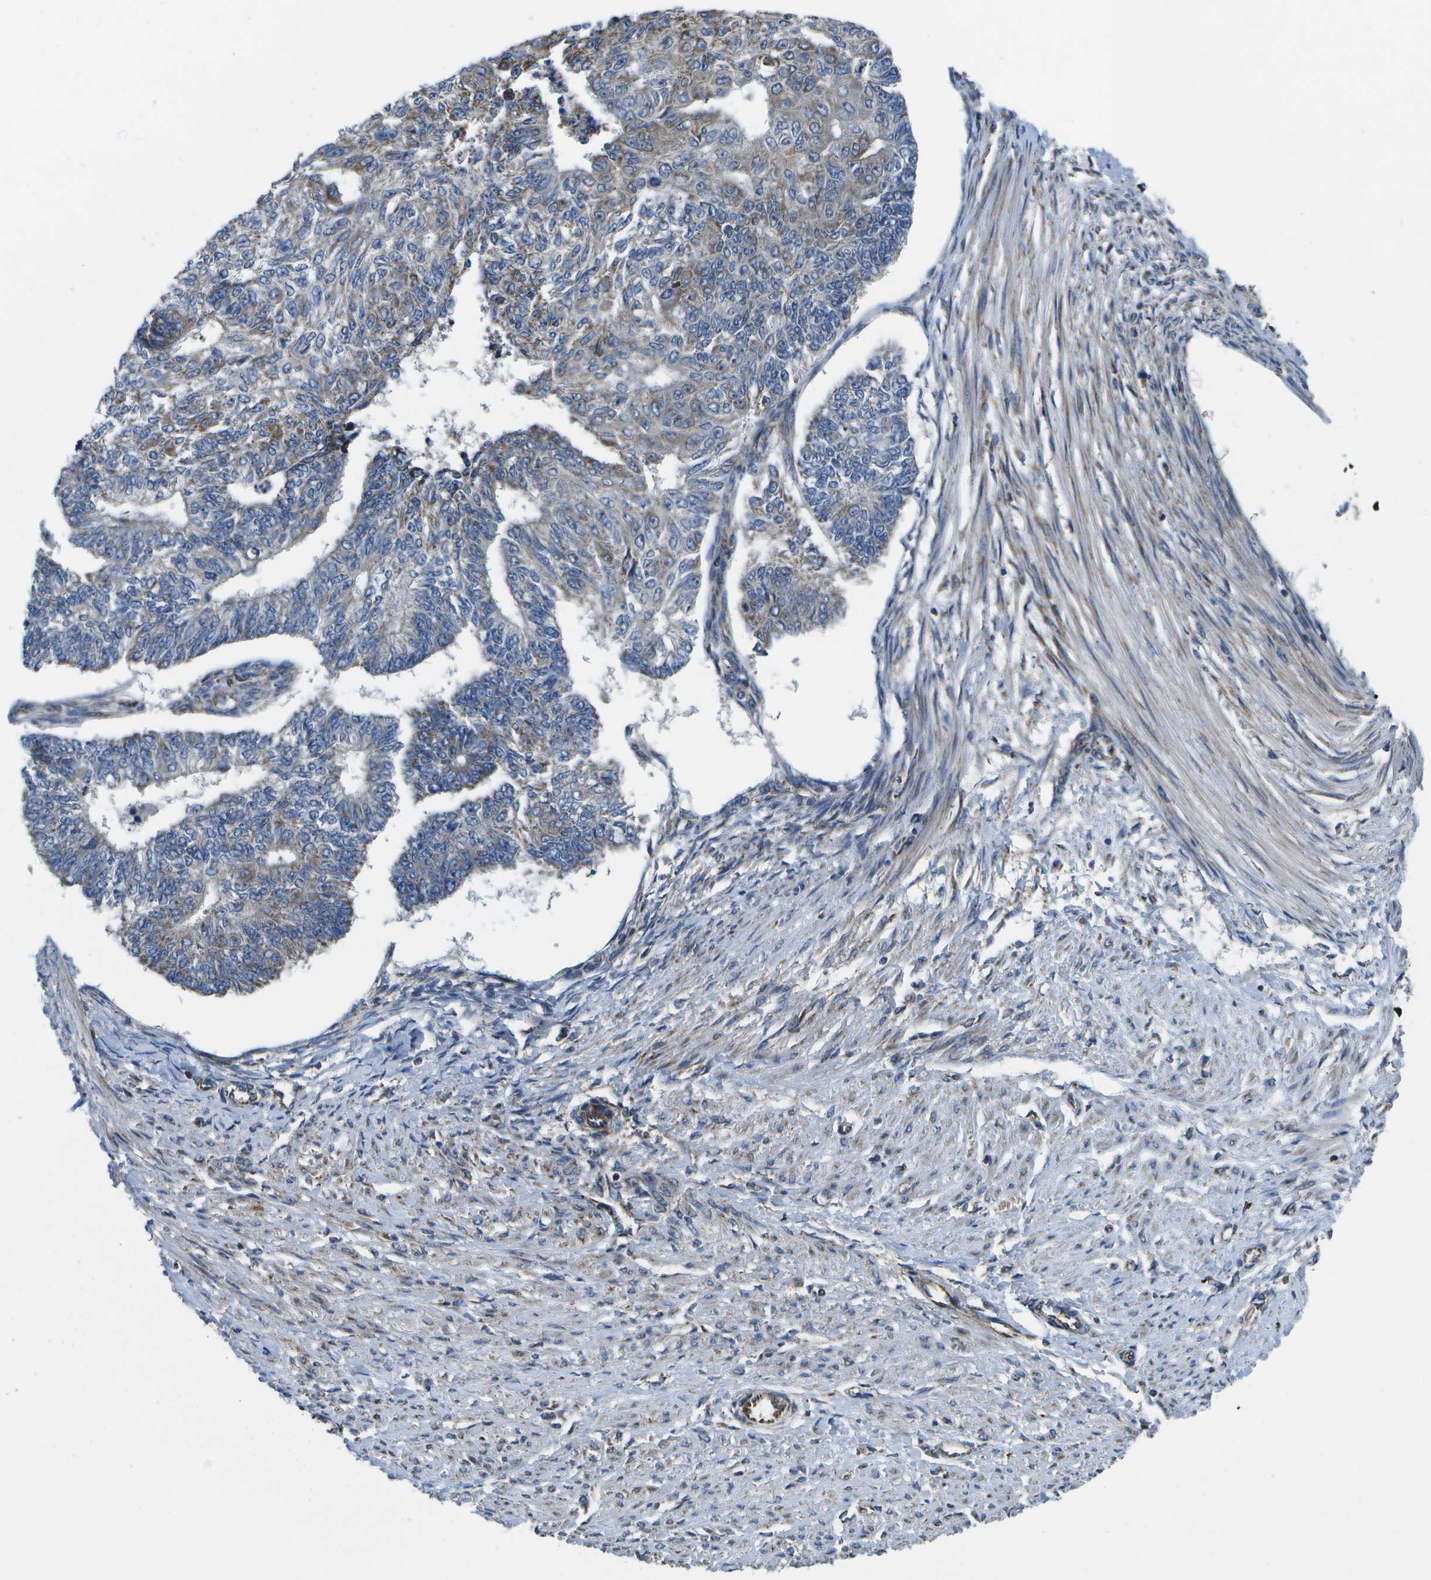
{"staining": {"intensity": "weak", "quantity": "<25%", "location": "cytoplasmic/membranous"}, "tissue": "endometrial cancer", "cell_type": "Tumor cells", "image_type": "cancer", "snomed": [{"axis": "morphology", "description": "Adenocarcinoma, NOS"}, {"axis": "topography", "description": "Endometrium"}], "caption": "The immunohistochemistry (IHC) photomicrograph has no significant positivity in tumor cells of endometrial adenocarcinoma tissue.", "gene": "MVK", "patient": {"sex": "female", "age": 32}}